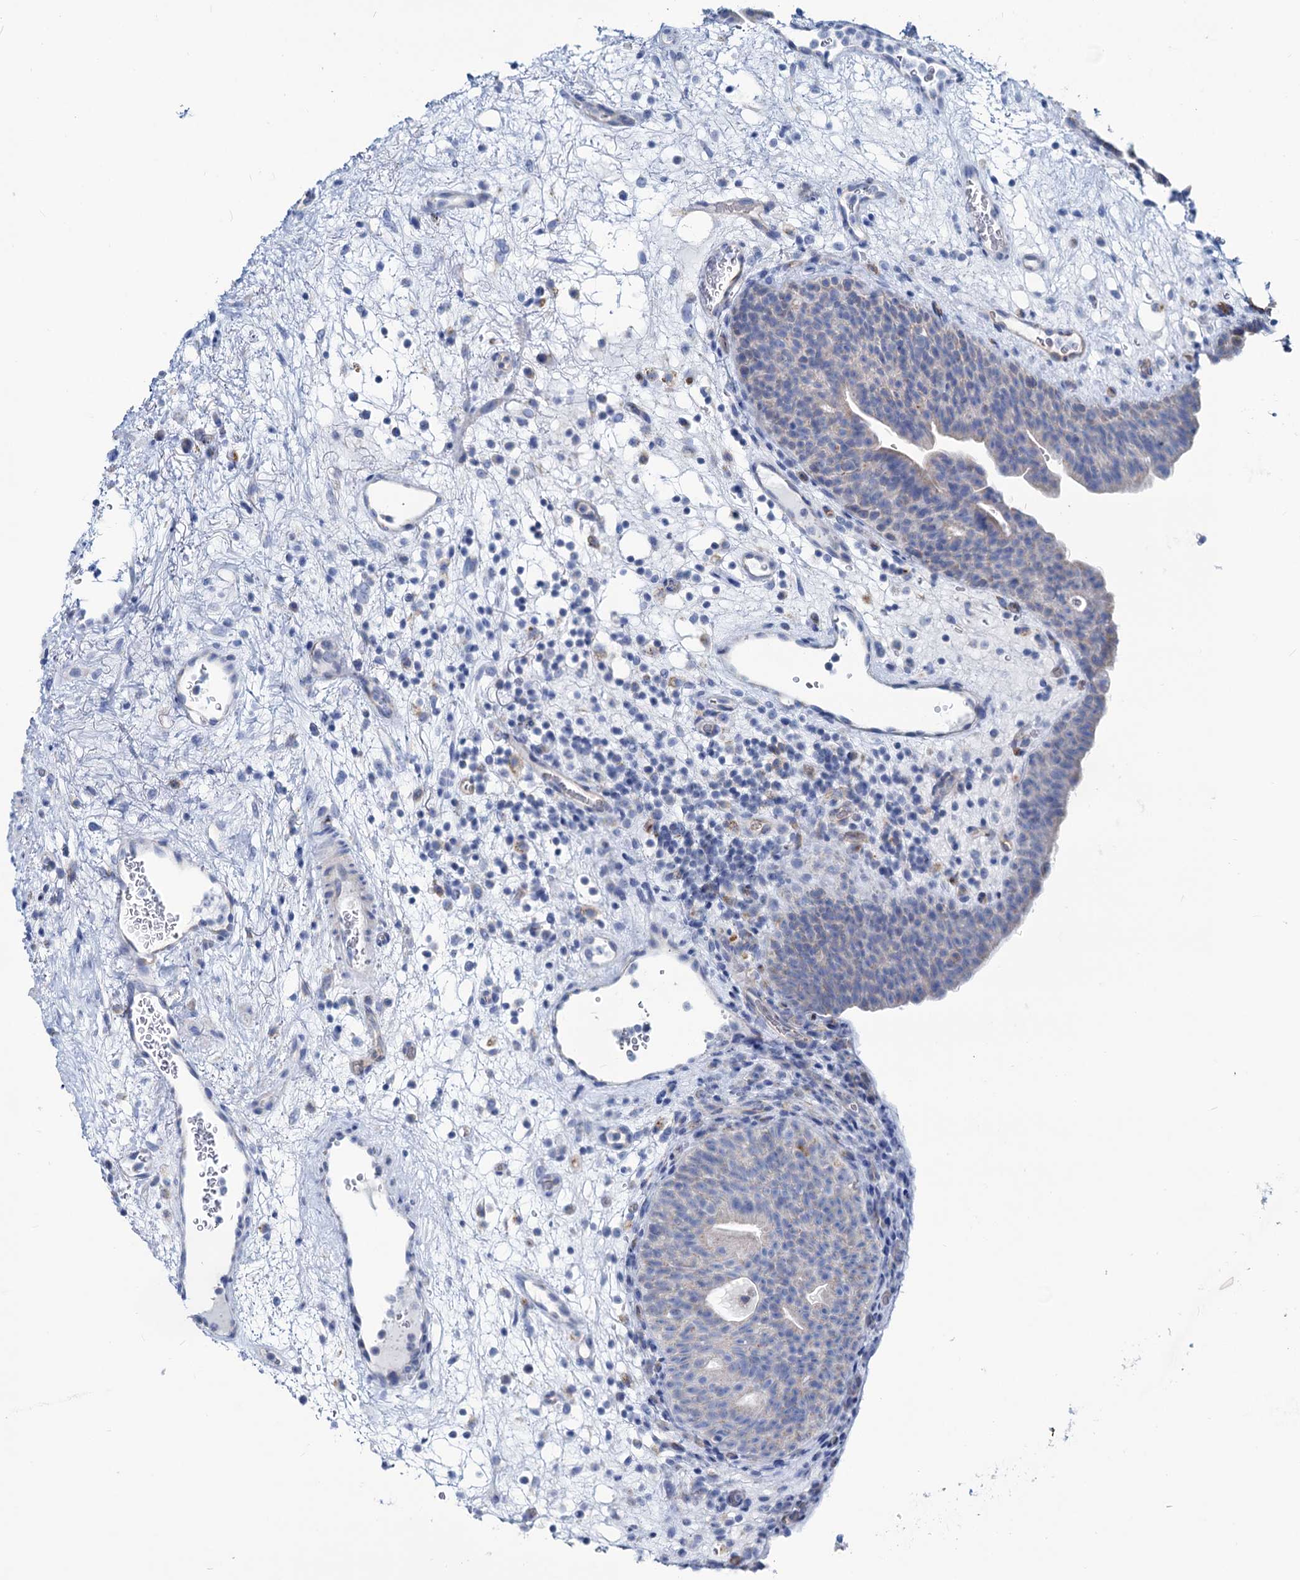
{"staining": {"intensity": "negative", "quantity": "none", "location": "none"}, "tissue": "urinary bladder", "cell_type": "Urothelial cells", "image_type": "normal", "snomed": [{"axis": "morphology", "description": "Normal tissue, NOS"}, {"axis": "topography", "description": "Urinary bladder"}], "caption": "Immunohistochemistry (IHC) of benign human urinary bladder reveals no staining in urothelial cells.", "gene": "SLC1A3", "patient": {"sex": "male", "age": 71}}